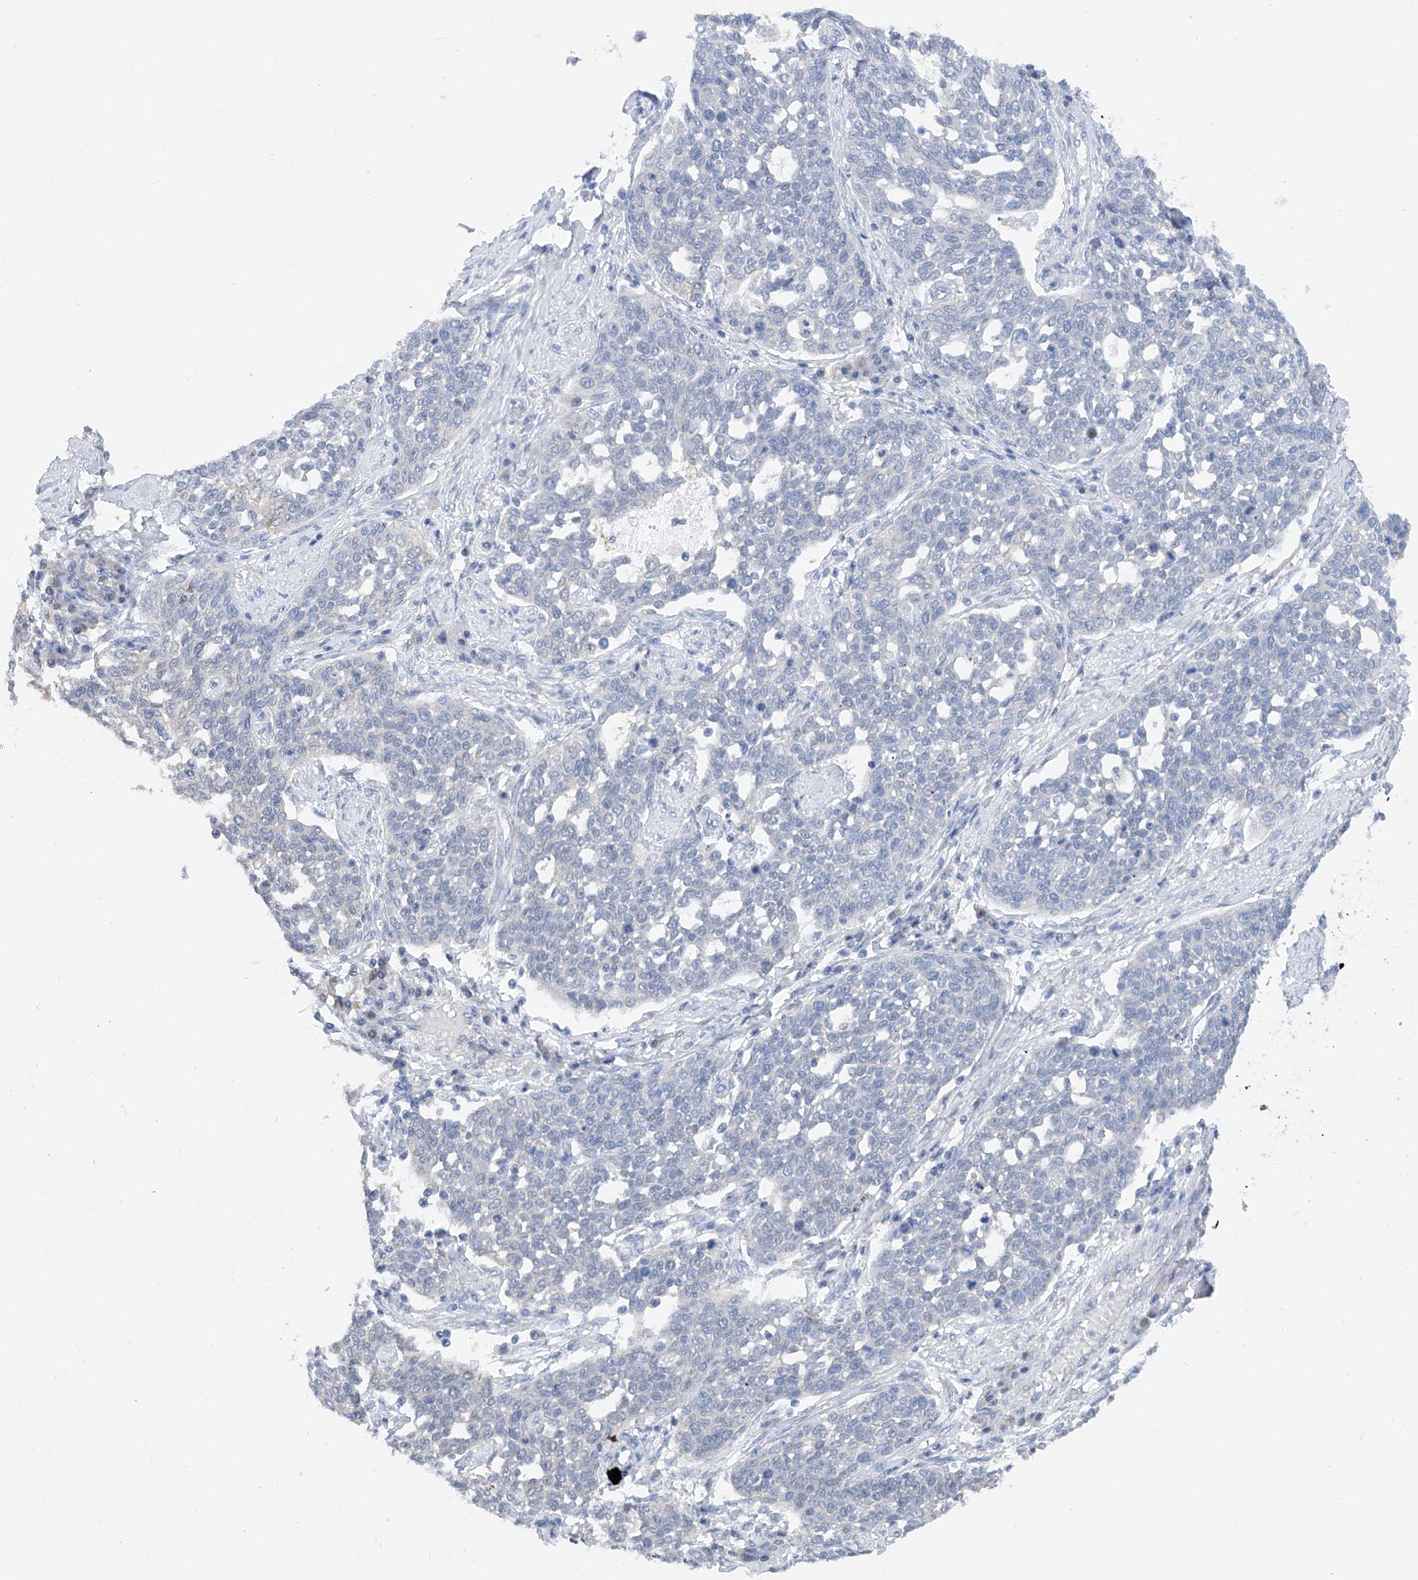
{"staining": {"intensity": "negative", "quantity": "none", "location": "none"}, "tissue": "cervical cancer", "cell_type": "Tumor cells", "image_type": "cancer", "snomed": [{"axis": "morphology", "description": "Squamous cell carcinoma, NOS"}, {"axis": "topography", "description": "Cervix"}], "caption": "High power microscopy micrograph of an immunohistochemistry (IHC) image of cervical squamous cell carcinoma, revealing no significant staining in tumor cells.", "gene": "FUCA2", "patient": {"sex": "female", "age": 34}}